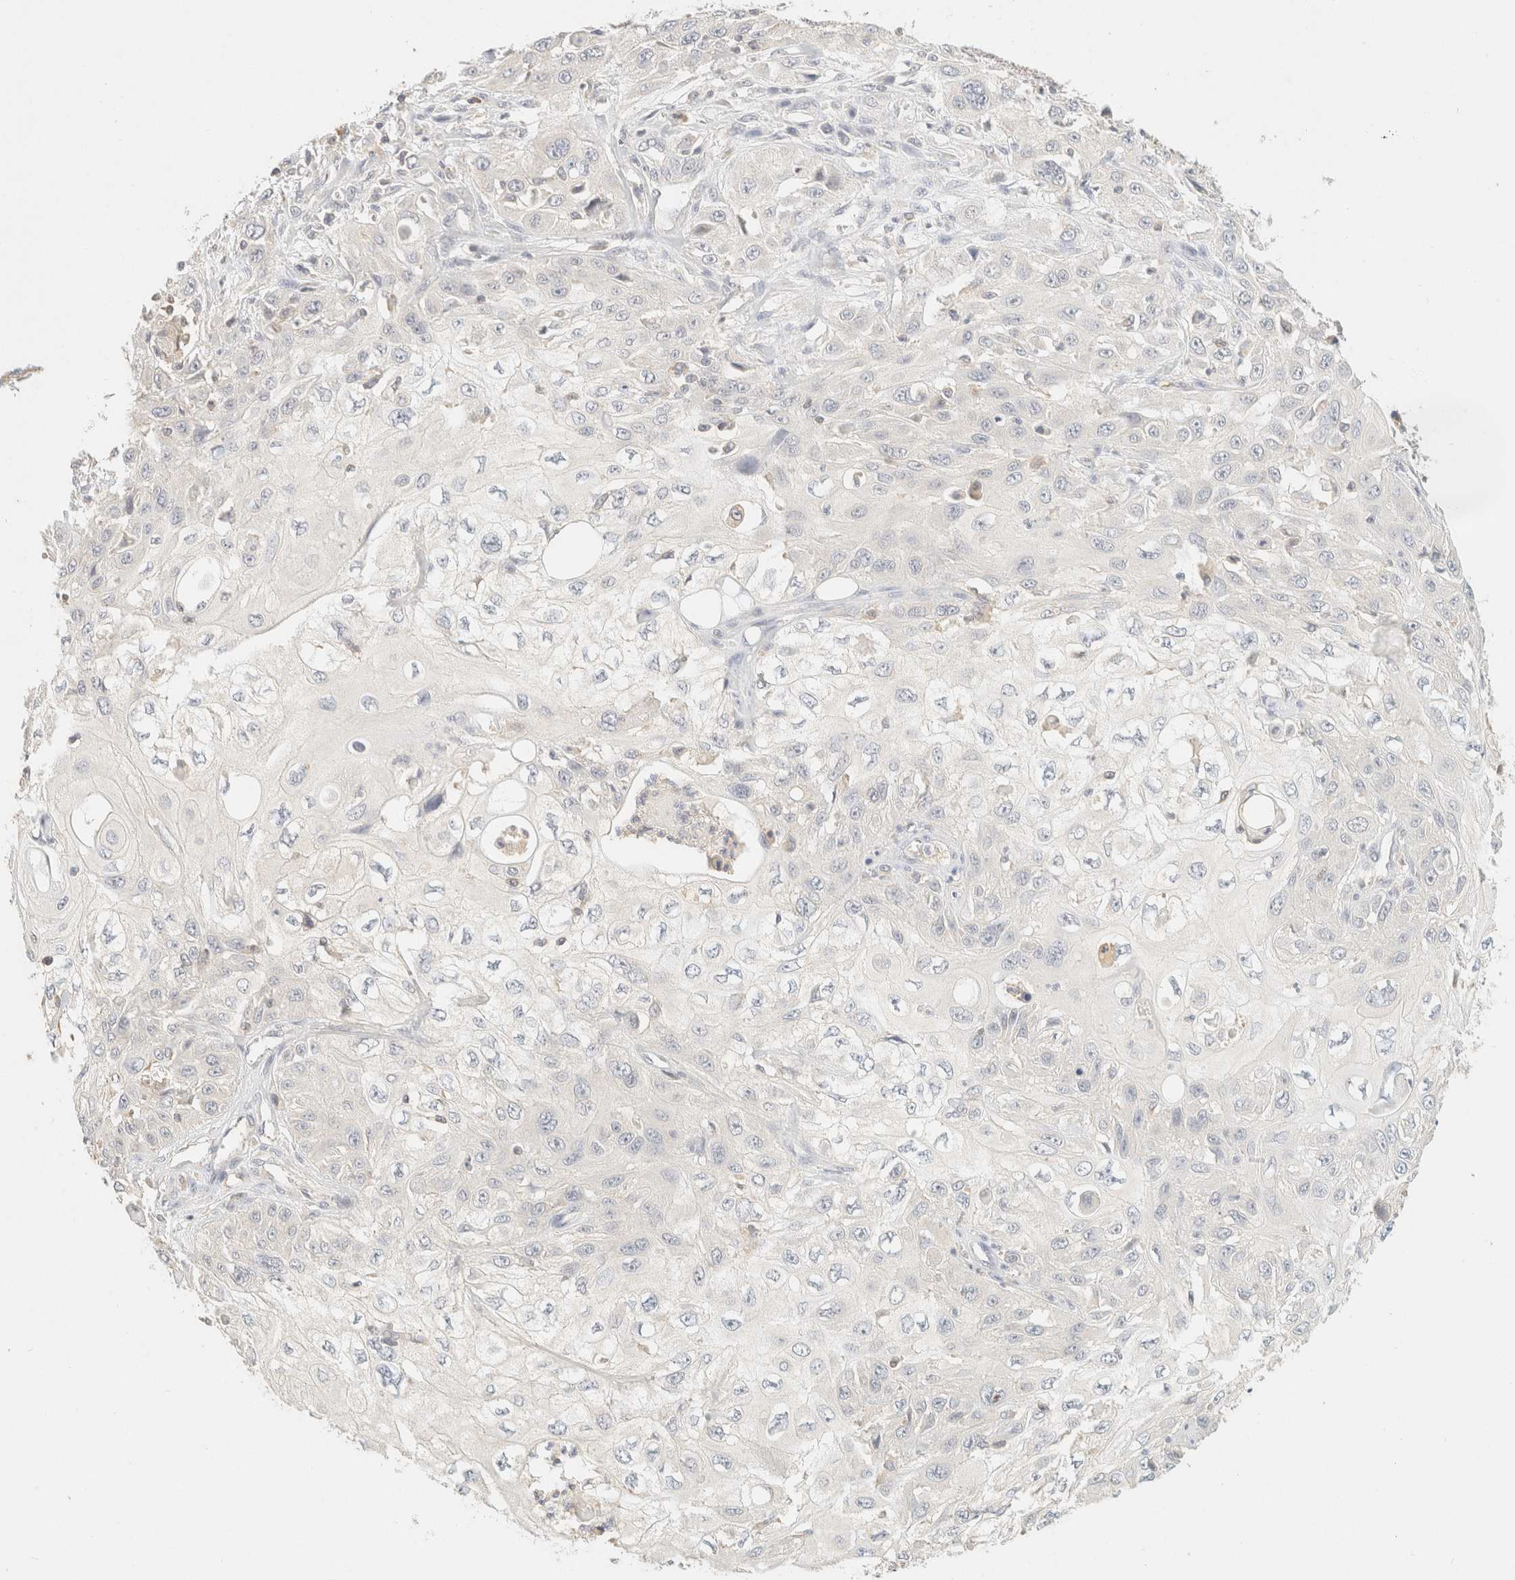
{"staining": {"intensity": "negative", "quantity": "none", "location": "none"}, "tissue": "skin cancer", "cell_type": "Tumor cells", "image_type": "cancer", "snomed": [{"axis": "morphology", "description": "Squamous cell carcinoma, NOS"}, {"axis": "topography", "description": "Skin"}], "caption": "Immunohistochemistry image of human squamous cell carcinoma (skin) stained for a protein (brown), which reveals no positivity in tumor cells.", "gene": "TIMD4", "patient": {"sex": "male", "age": 75}}